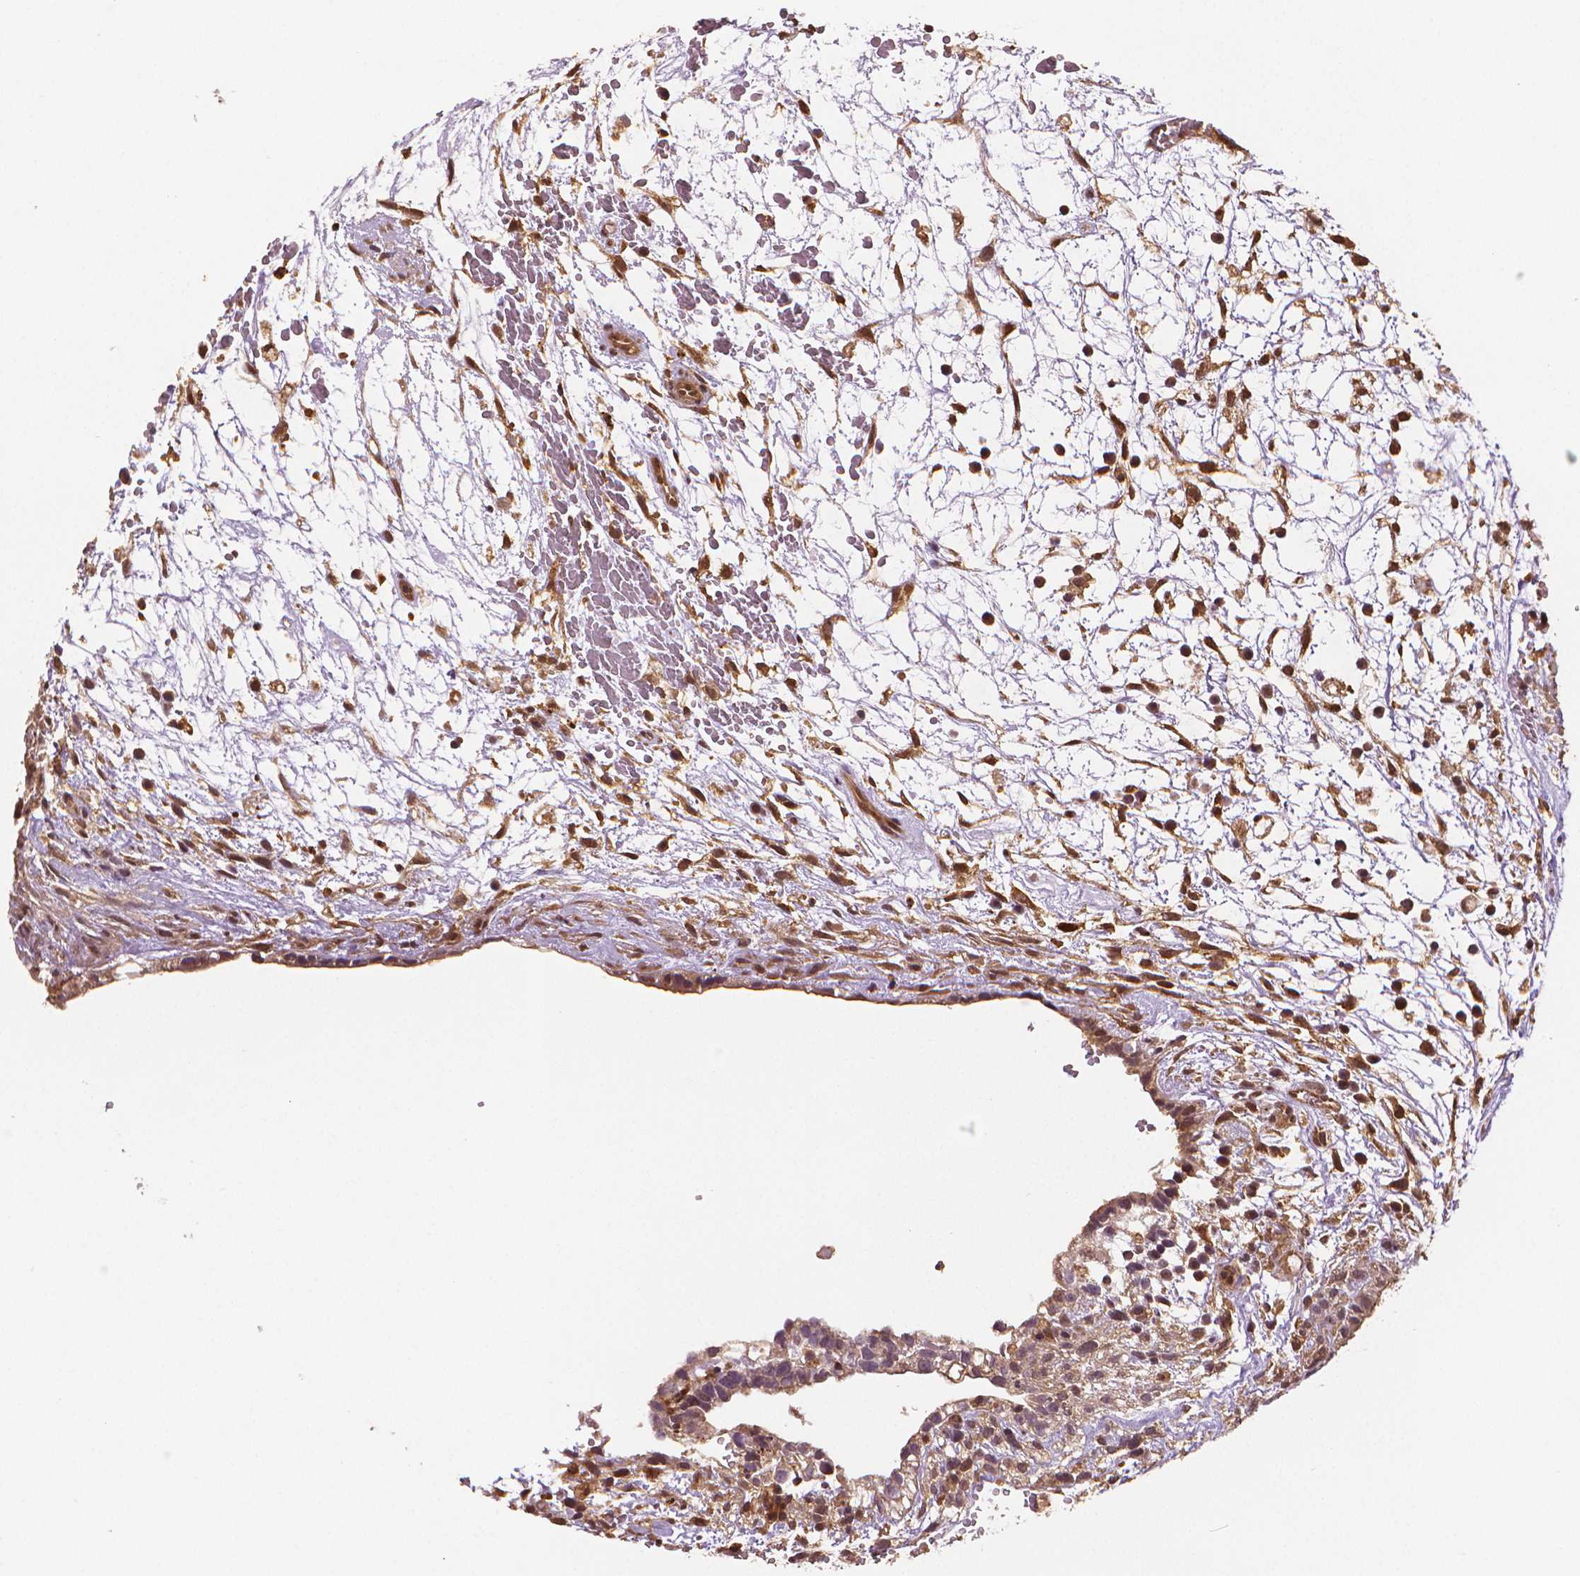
{"staining": {"intensity": "moderate", "quantity": "<25%", "location": "cytoplasmic/membranous,nuclear"}, "tissue": "testis cancer", "cell_type": "Tumor cells", "image_type": "cancer", "snomed": [{"axis": "morphology", "description": "Normal tissue, NOS"}, {"axis": "morphology", "description": "Carcinoma, Embryonal, NOS"}, {"axis": "topography", "description": "Testis"}], "caption": "Human testis embryonal carcinoma stained with a protein marker demonstrates moderate staining in tumor cells.", "gene": "STAT3", "patient": {"sex": "male", "age": 32}}